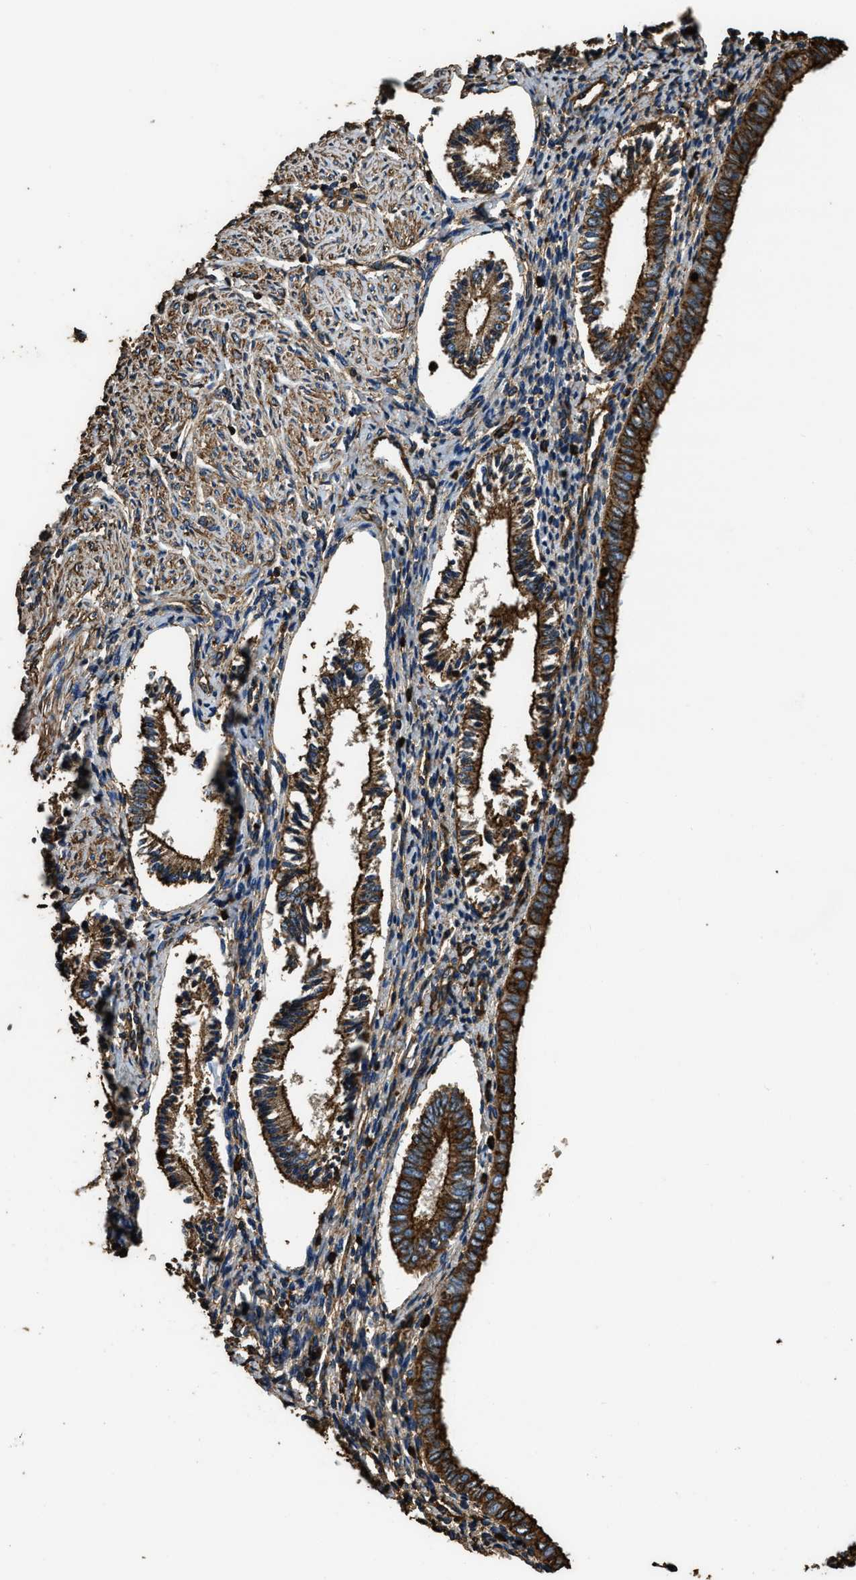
{"staining": {"intensity": "moderate", "quantity": ">75%", "location": "cytoplasmic/membranous"}, "tissue": "endometrium", "cell_type": "Cells in endometrial stroma", "image_type": "normal", "snomed": [{"axis": "morphology", "description": "Normal tissue, NOS"}, {"axis": "topography", "description": "Endometrium"}], "caption": "Endometrium stained with immunohistochemistry demonstrates moderate cytoplasmic/membranous positivity in about >75% of cells in endometrial stroma.", "gene": "ACCS", "patient": {"sex": "female", "age": 42}}